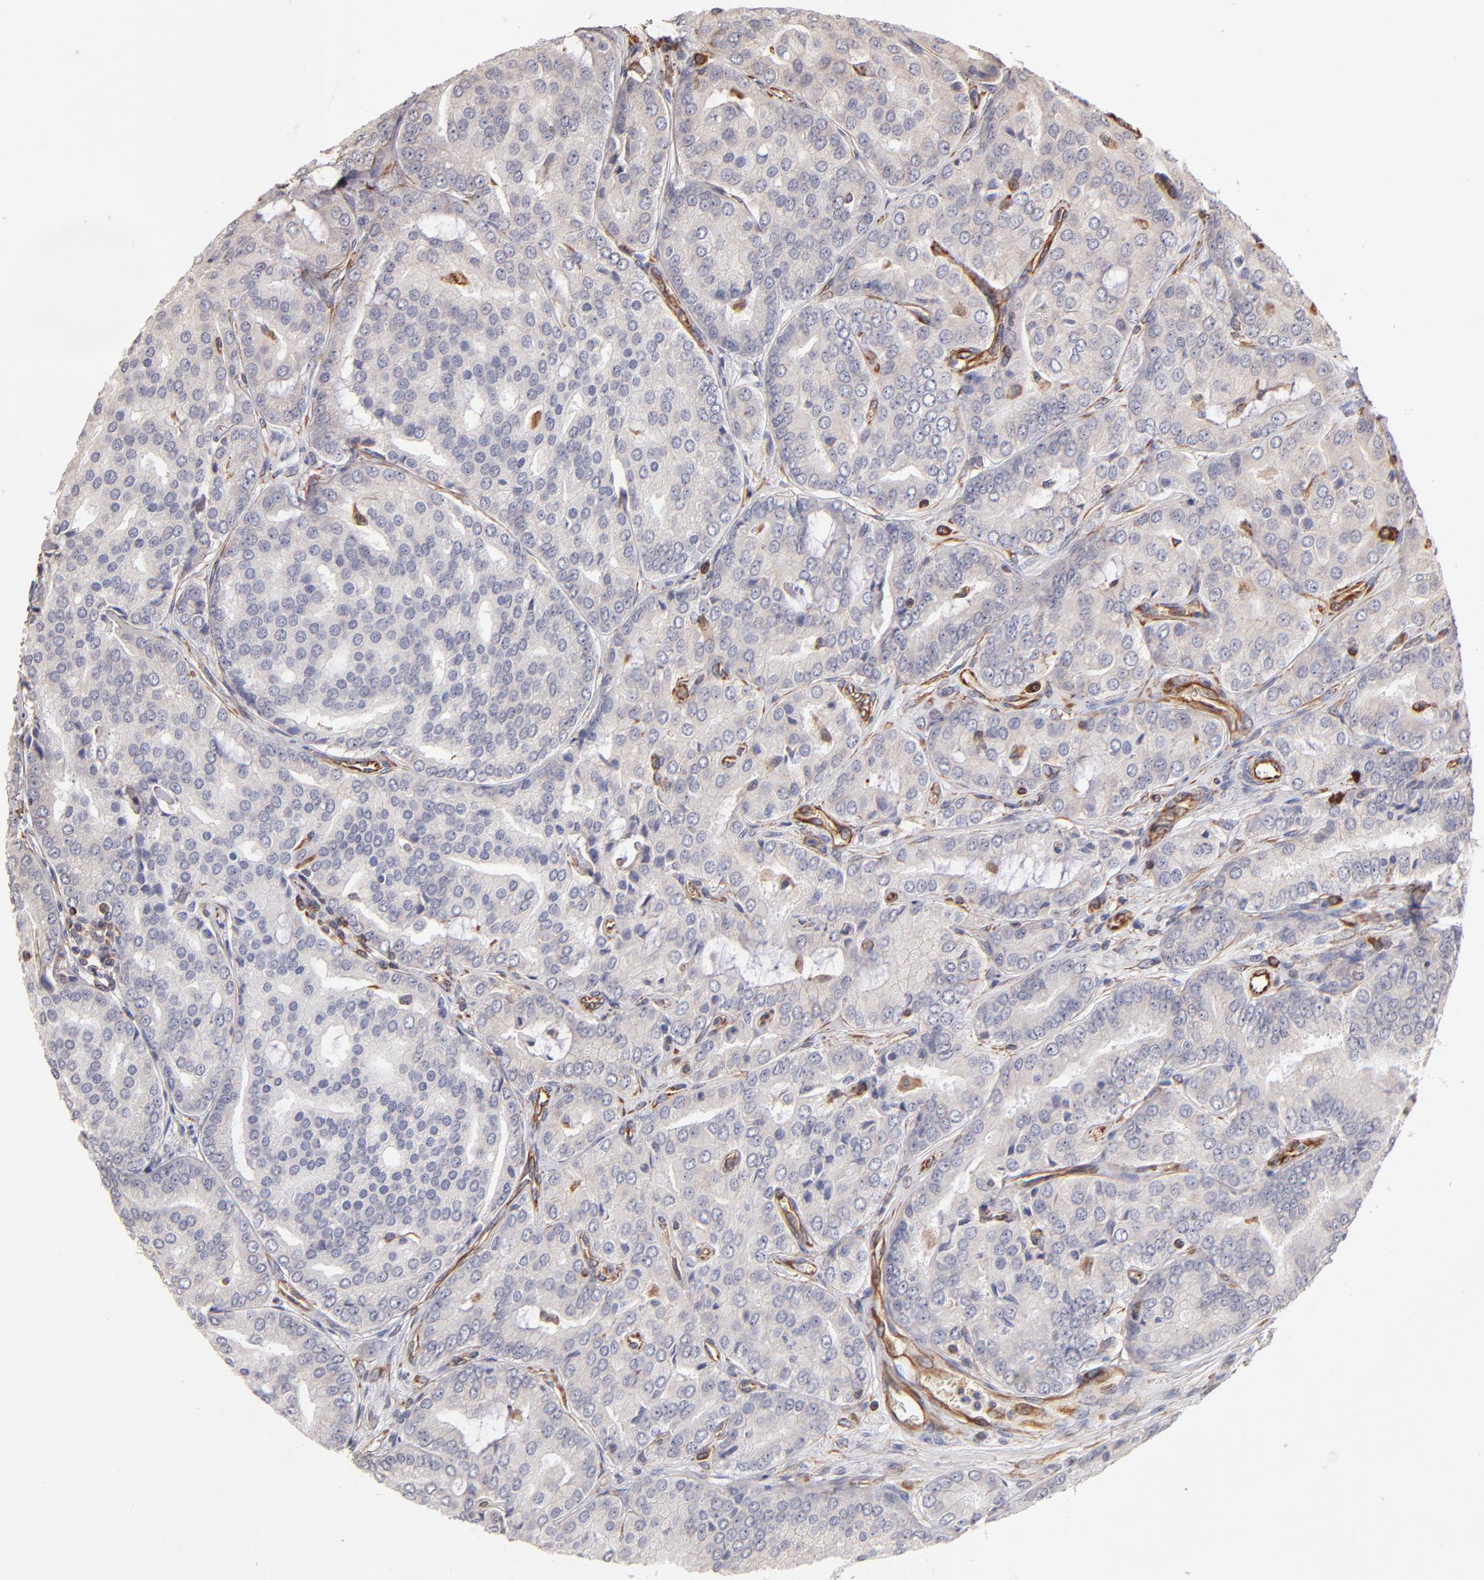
{"staining": {"intensity": "negative", "quantity": "none", "location": "none"}, "tissue": "prostate cancer", "cell_type": "Tumor cells", "image_type": "cancer", "snomed": [{"axis": "morphology", "description": "Adenocarcinoma, High grade"}, {"axis": "topography", "description": "Prostate"}], "caption": "Tumor cells are negative for protein expression in human prostate adenocarcinoma (high-grade).", "gene": "ABCC1", "patient": {"sex": "male", "age": 64}}